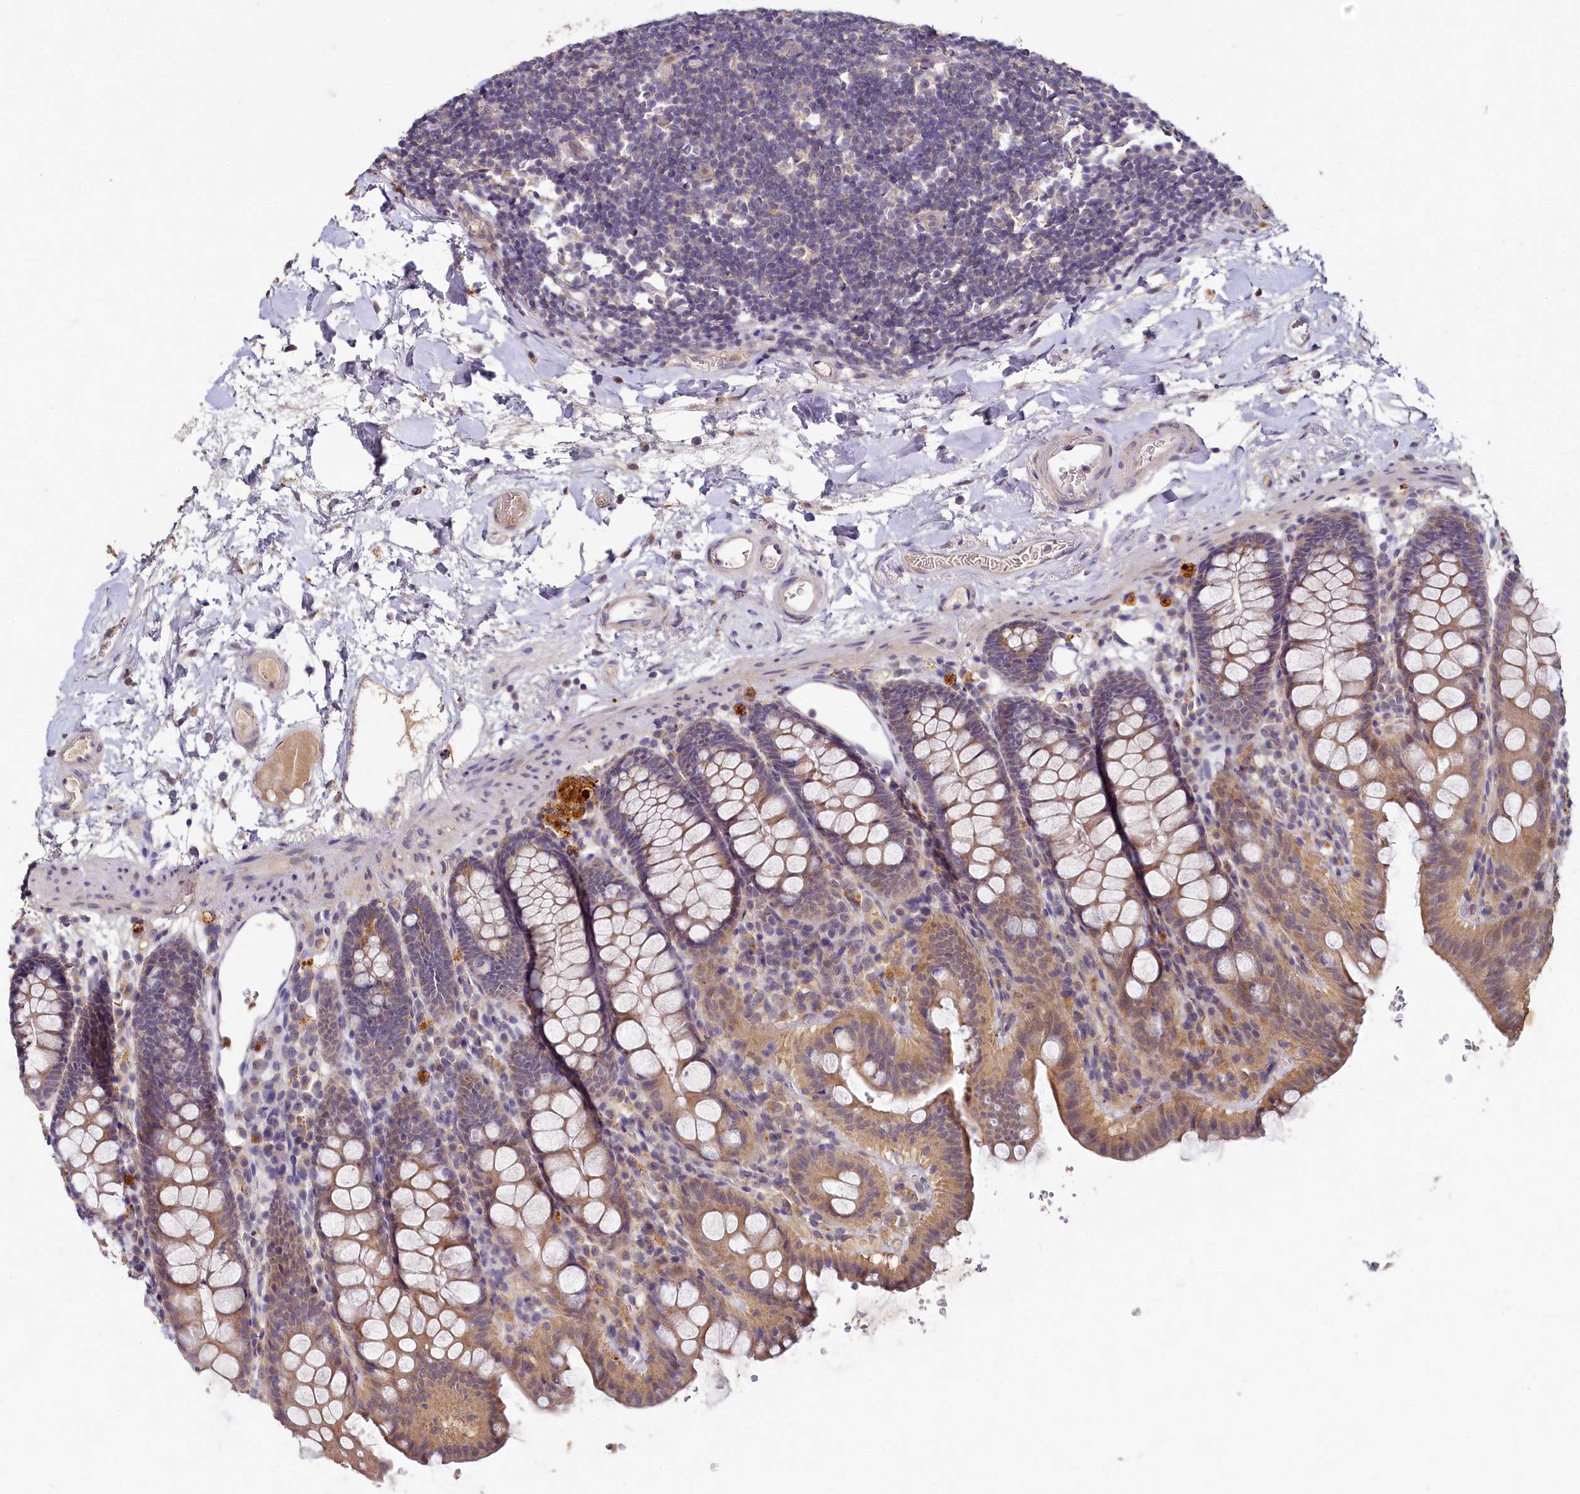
{"staining": {"intensity": "weak", "quantity": "25%-75%", "location": "cytoplasmic/membranous"}, "tissue": "colon", "cell_type": "Endothelial cells", "image_type": "normal", "snomed": [{"axis": "morphology", "description": "Normal tissue, NOS"}, {"axis": "topography", "description": "Colon"}], "caption": "Immunohistochemistry (IHC) image of unremarkable colon: colon stained using IHC shows low levels of weak protein expression localized specifically in the cytoplasmic/membranous of endothelial cells, appearing as a cytoplasmic/membranous brown color.", "gene": "HERC3", "patient": {"sex": "male", "age": 75}}